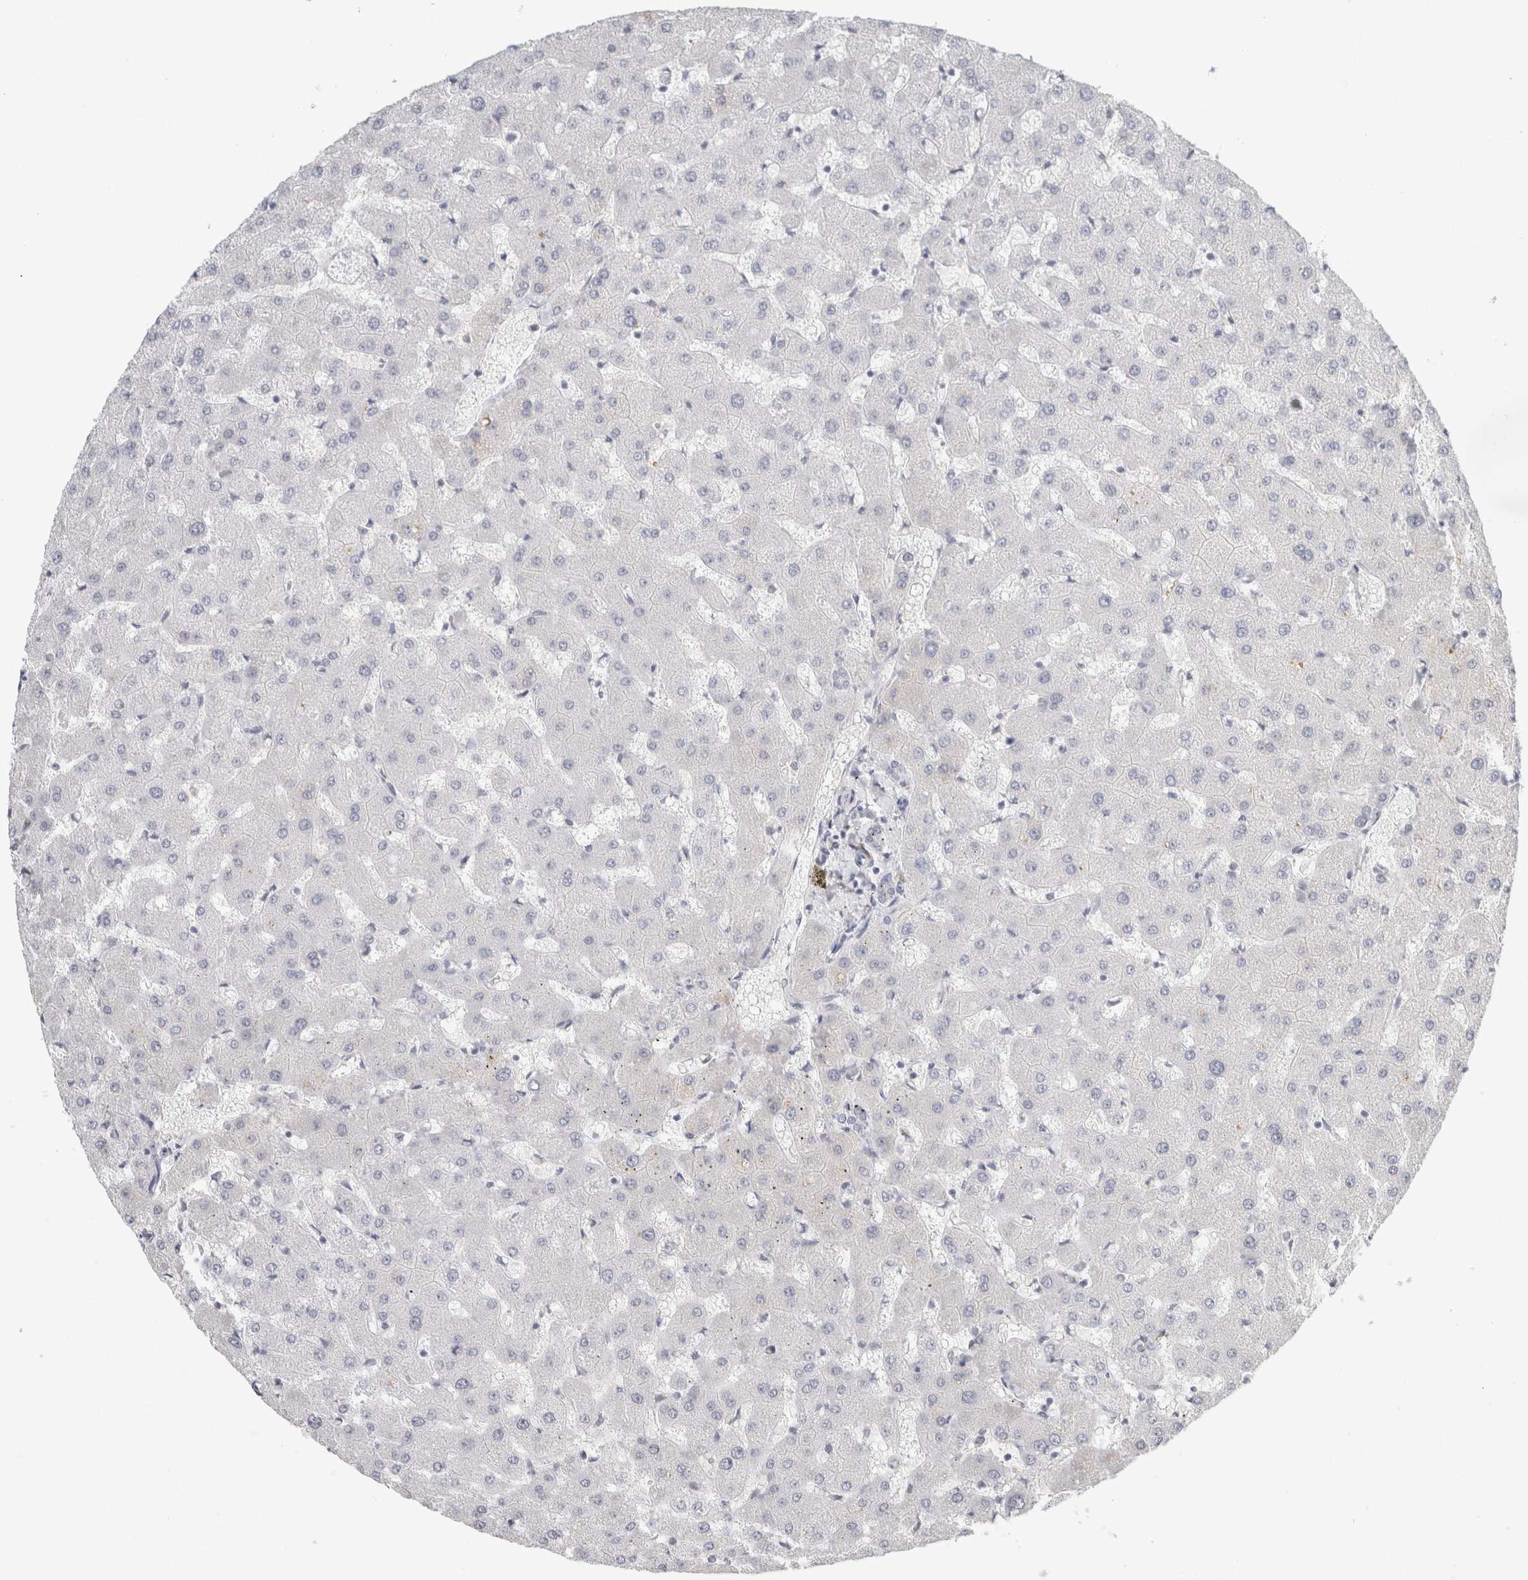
{"staining": {"intensity": "negative", "quantity": "none", "location": "none"}, "tissue": "liver", "cell_type": "Cholangiocytes", "image_type": "normal", "snomed": [{"axis": "morphology", "description": "Normal tissue, NOS"}, {"axis": "topography", "description": "Liver"}], "caption": "Immunohistochemistry (IHC) photomicrograph of unremarkable liver stained for a protein (brown), which shows no expression in cholangiocytes. (Brightfield microscopy of DAB IHC at high magnification).", "gene": "STK31", "patient": {"sex": "female", "age": 63}}